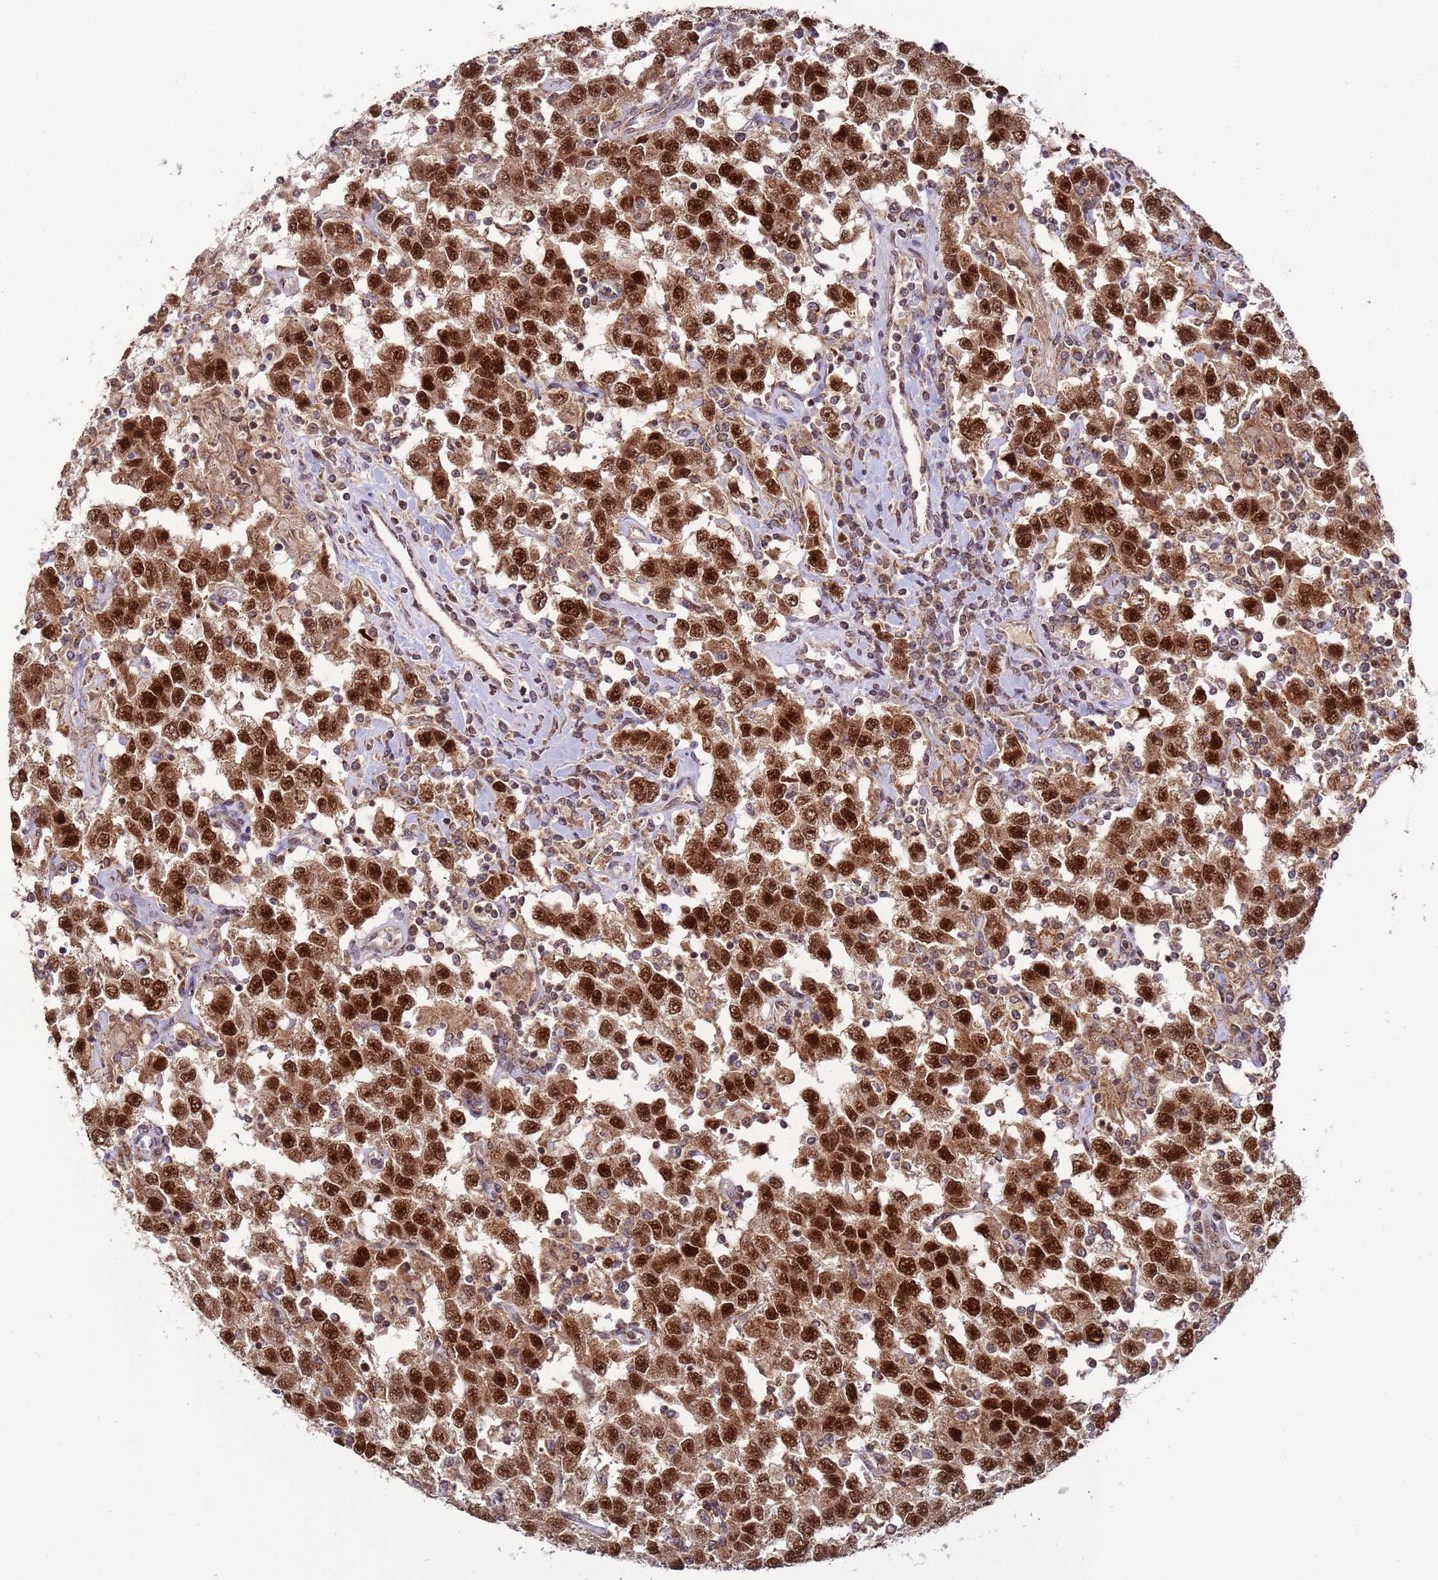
{"staining": {"intensity": "strong", "quantity": ">75%", "location": "nuclear"}, "tissue": "testis cancer", "cell_type": "Tumor cells", "image_type": "cancer", "snomed": [{"axis": "morphology", "description": "Seminoma, NOS"}, {"axis": "topography", "description": "Testis"}], "caption": "Immunohistochemistry (DAB (3,3'-diaminobenzidine)) staining of human testis seminoma displays strong nuclear protein positivity in approximately >75% of tumor cells.", "gene": "RCOR2", "patient": {"sex": "male", "age": 41}}